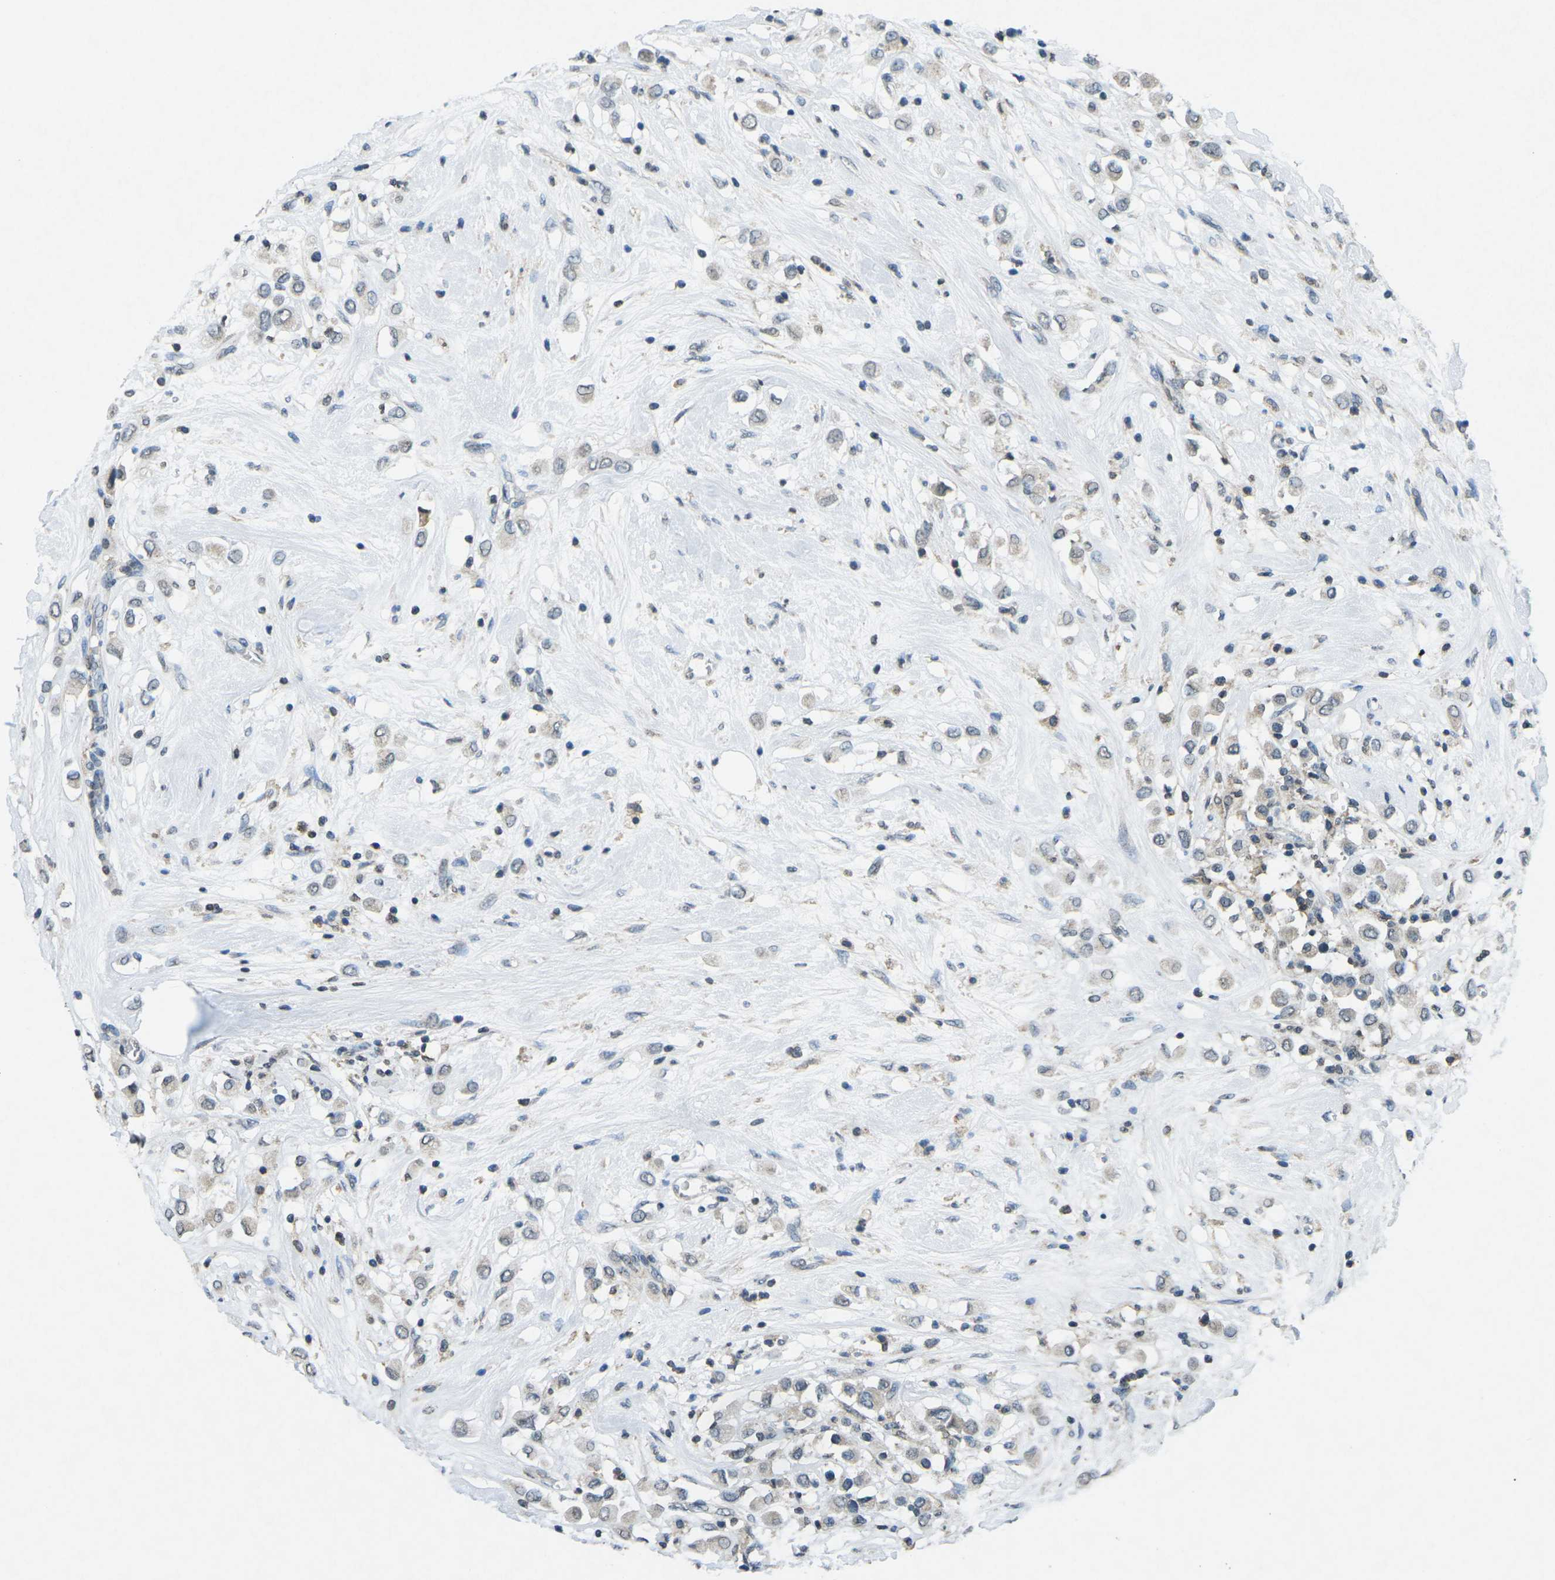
{"staining": {"intensity": "negative", "quantity": "none", "location": "none"}, "tissue": "breast cancer", "cell_type": "Tumor cells", "image_type": "cancer", "snomed": [{"axis": "morphology", "description": "Duct carcinoma"}, {"axis": "topography", "description": "Breast"}], "caption": "Immunohistochemistry histopathology image of human breast cancer (intraductal carcinoma) stained for a protein (brown), which displays no staining in tumor cells. The staining is performed using DAB brown chromogen with nuclei counter-stained in using hematoxylin.", "gene": "TFR2", "patient": {"sex": "female", "age": 61}}